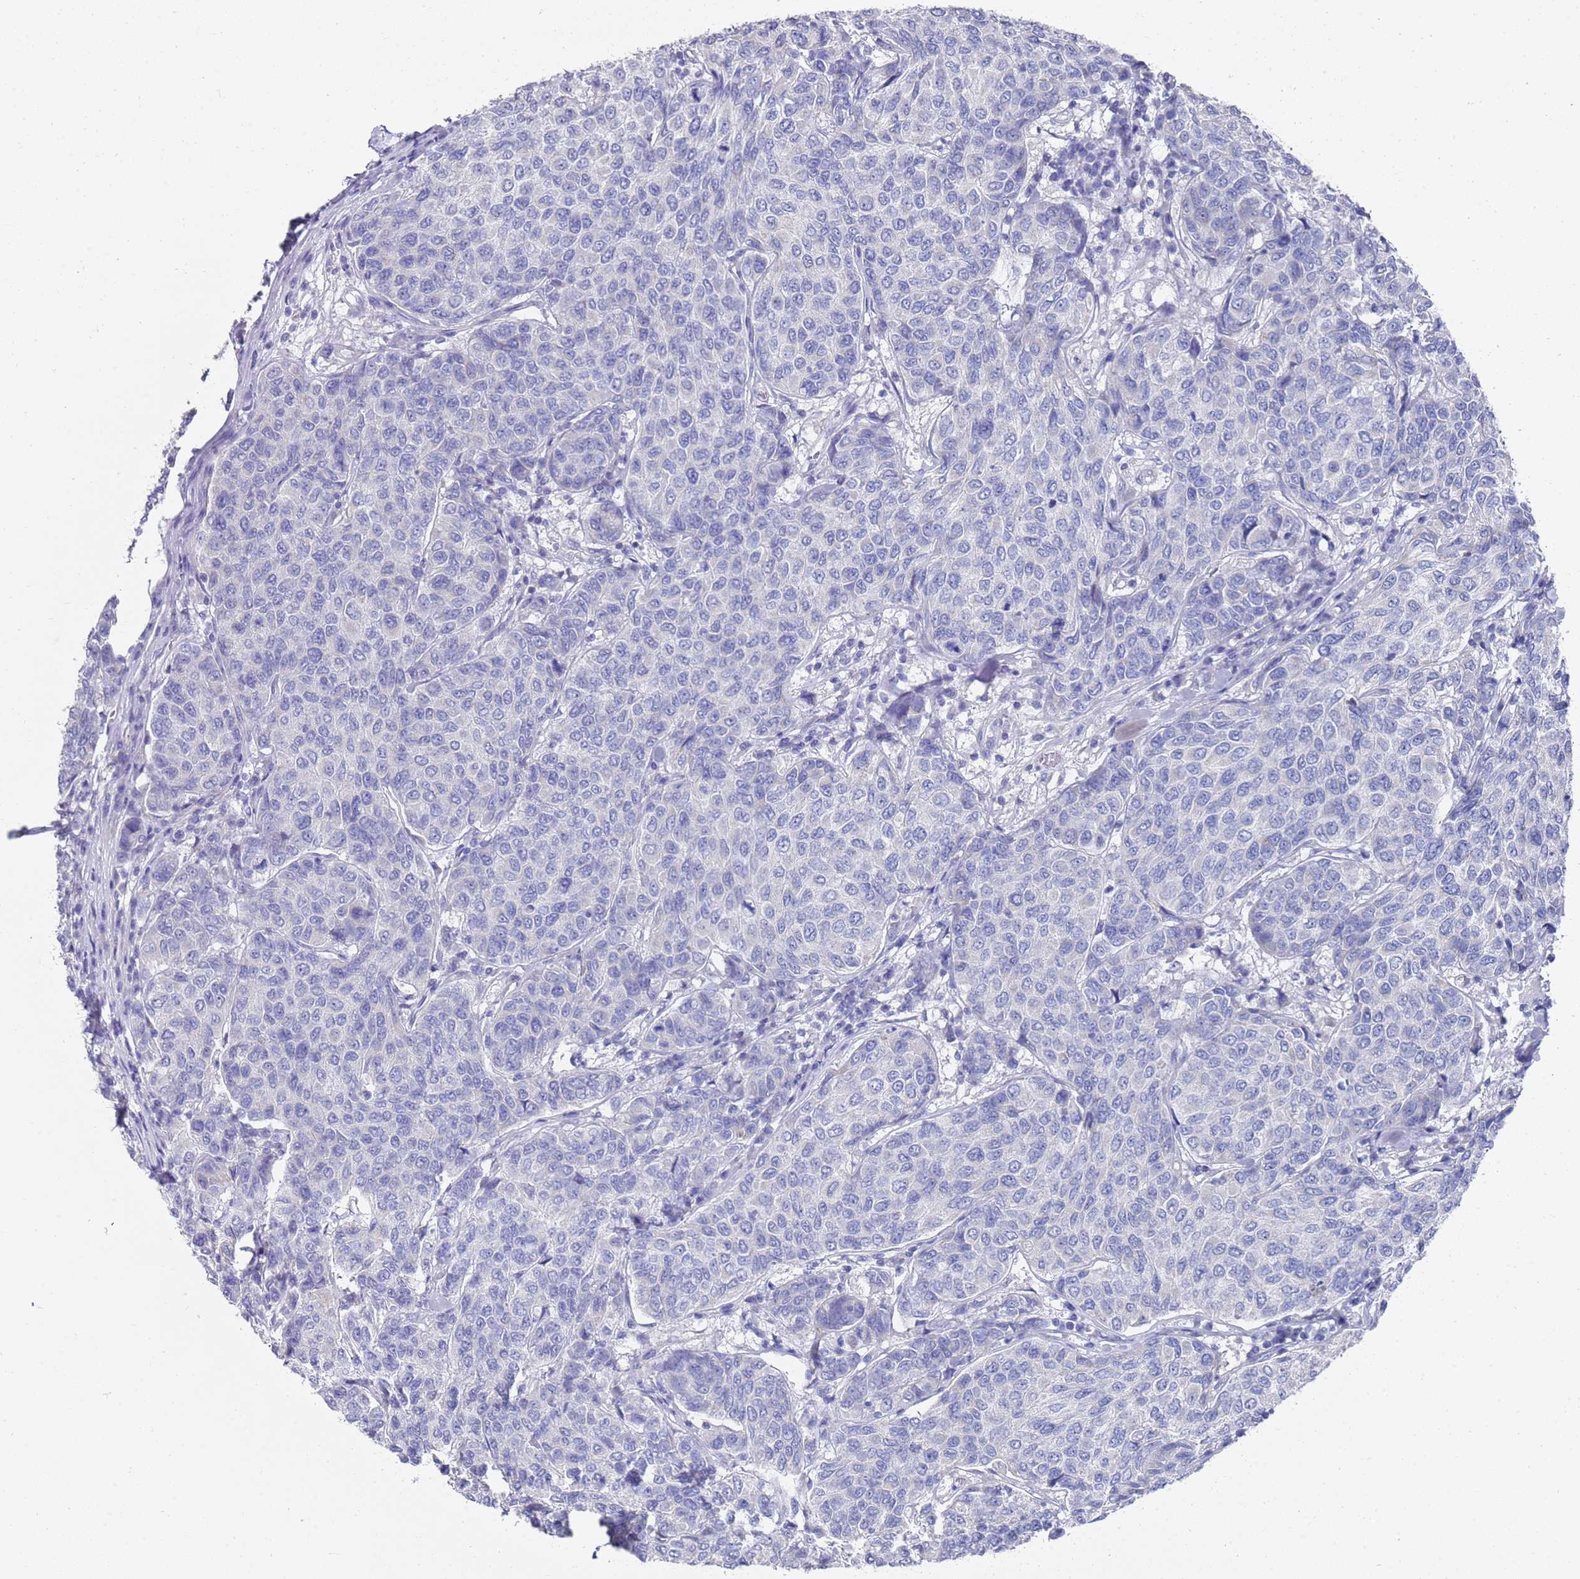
{"staining": {"intensity": "negative", "quantity": "none", "location": "none"}, "tissue": "breast cancer", "cell_type": "Tumor cells", "image_type": "cancer", "snomed": [{"axis": "morphology", "description": "Duct carcinoma"}, {"axis": "topography", "description": "Breast"}], "caption": "There is no significant expression in tumor cells of breast infiltrating ductal carcinoma.", "gene": "SCAPER", "patient": {"sex": "female", "age": 55}}